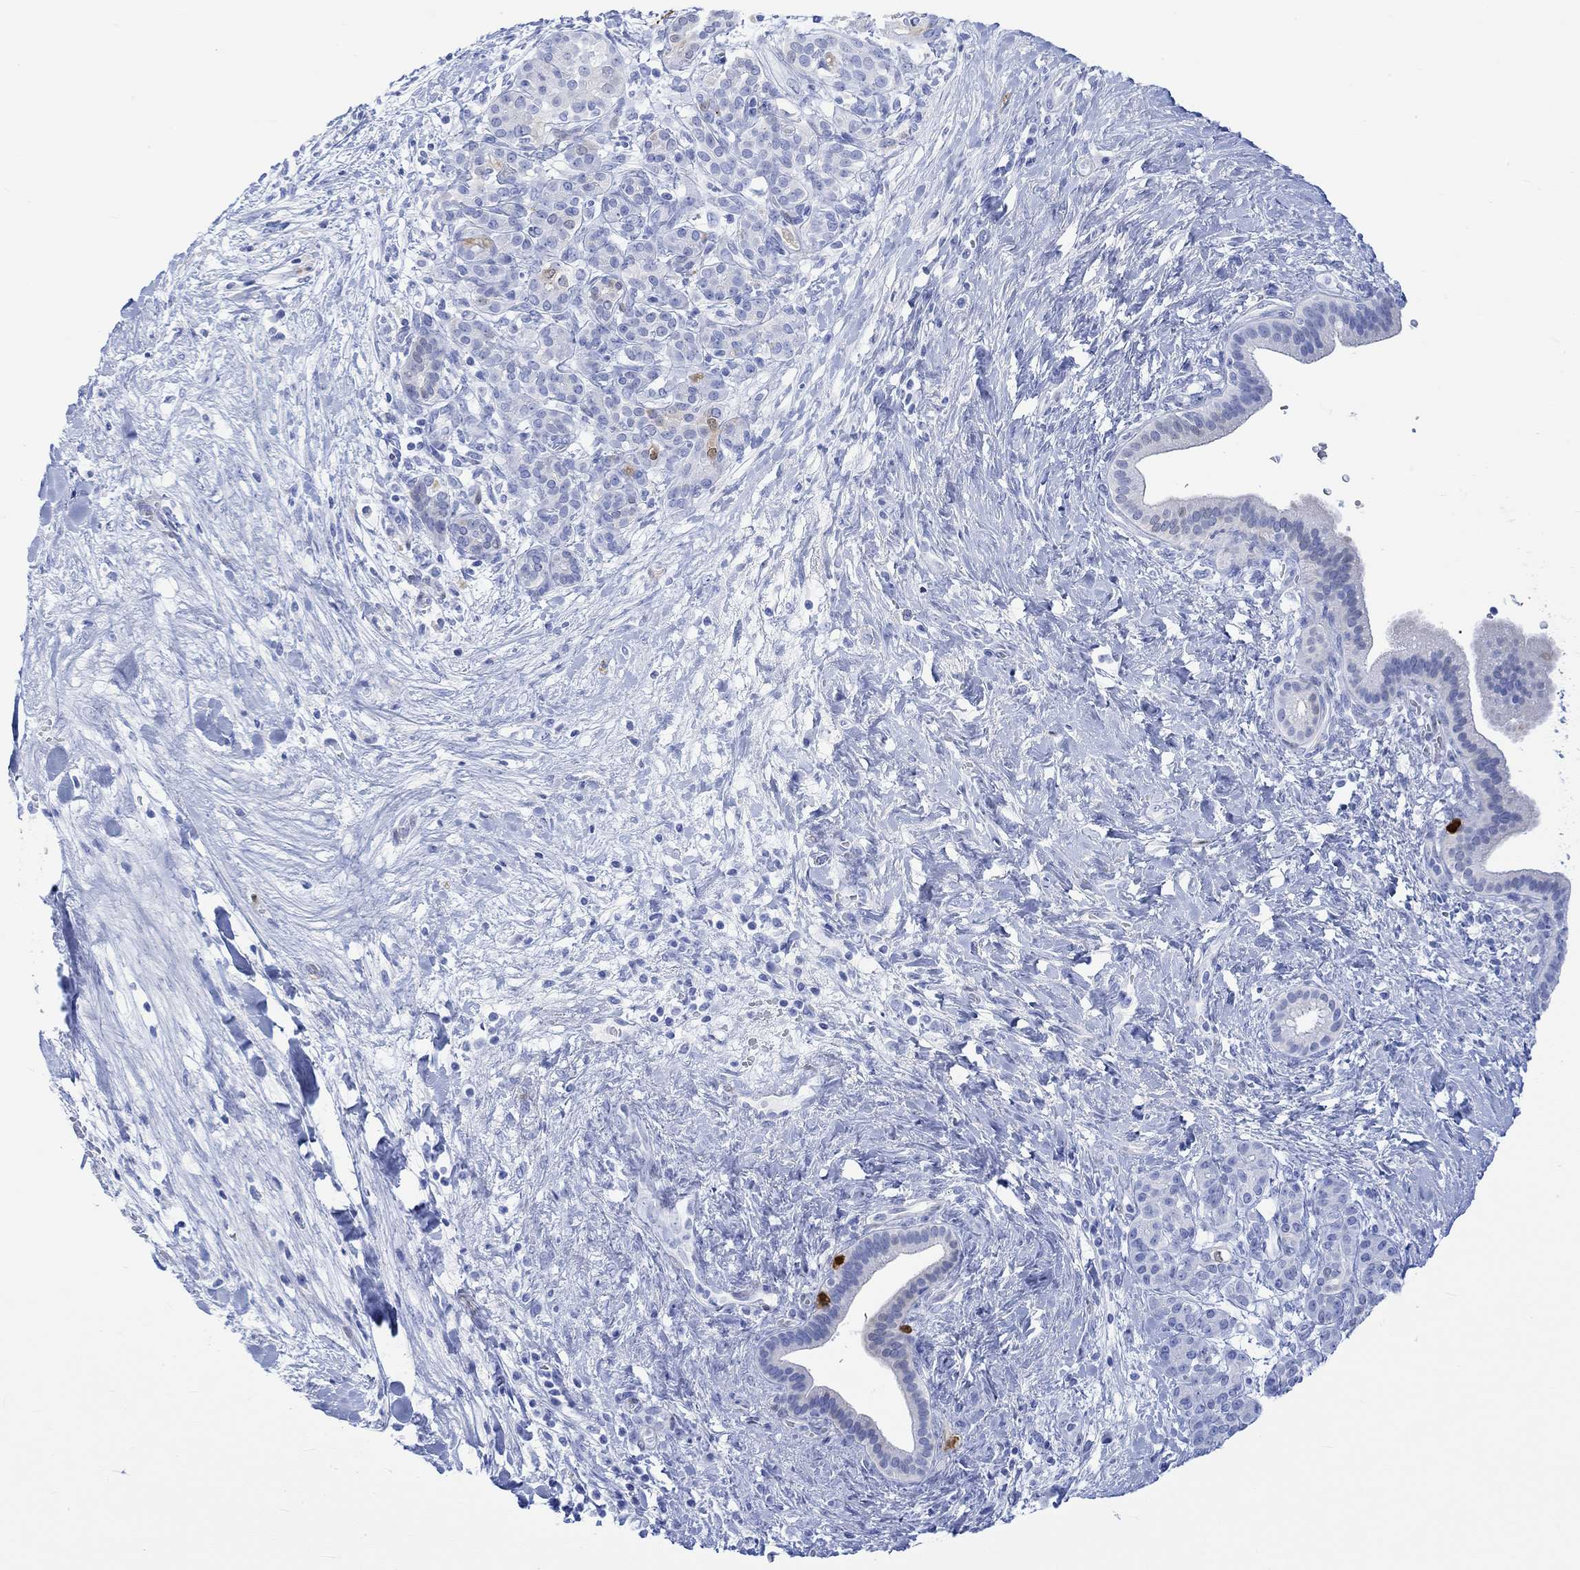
{"staining": {"intensity": "strong", "quantity": "<25%", "location": "cytoplasmic/membranous,nuclear"}, "tissue": "pancreatic cancer", "cell_type": "Tumor cells", "image_type": "cancer", "snomed": [{"axis": "morphology", "description": "Adenocarcinoma, NOS"}, {"axis": "topography", "description": "Pancreas"}], "caption": "Strong cytoplasmic/membranous and nuclear protein staining is identified in approximately <25% of tumor cells in adenocarcinoma (pancreatic).", "gene": "TPPP3", "patient": {"sex": "male", "age": 44}}